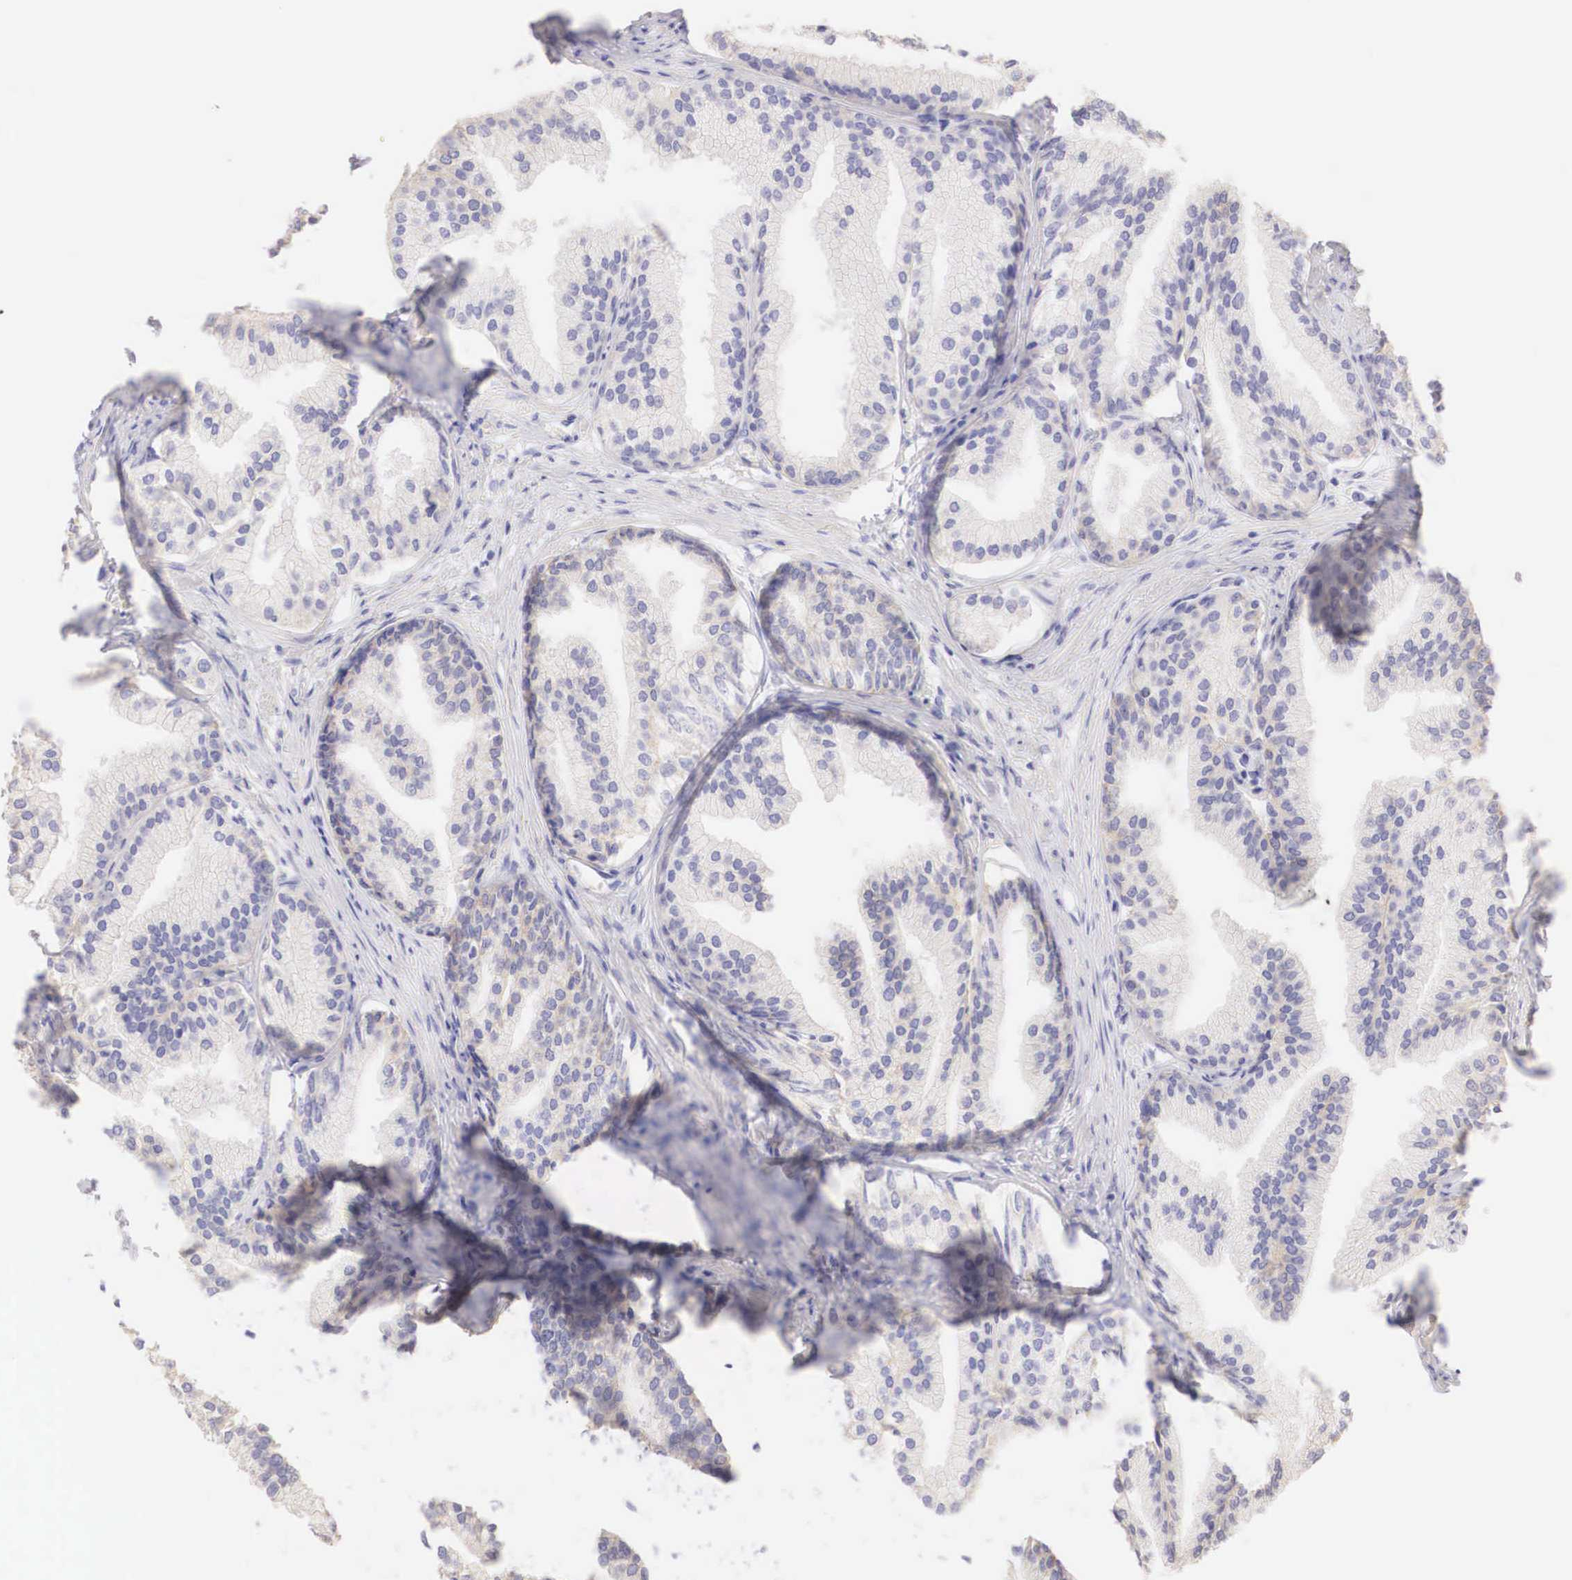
{"staining": {"intensity": "moderate", "quantity": "<25%", "location": "cytoplasmic/membranous"}, "tissue": "prostate", "cell_type": "Glandular cells", "image_type": "normal", "snomed": [{"axis": "morphology", "description": "Normal tissue, NOS"}, {"axis": "topography", "description": "Prostate"}], "caption": "About <25% of glandular cells in benign human prostate reveal moderate cytoplasmic/membranous protein positivity as visualized by brown immunohistochemical staining.", "gene": "ERBB2", "patient": {"sex": "male", "age": 68}}